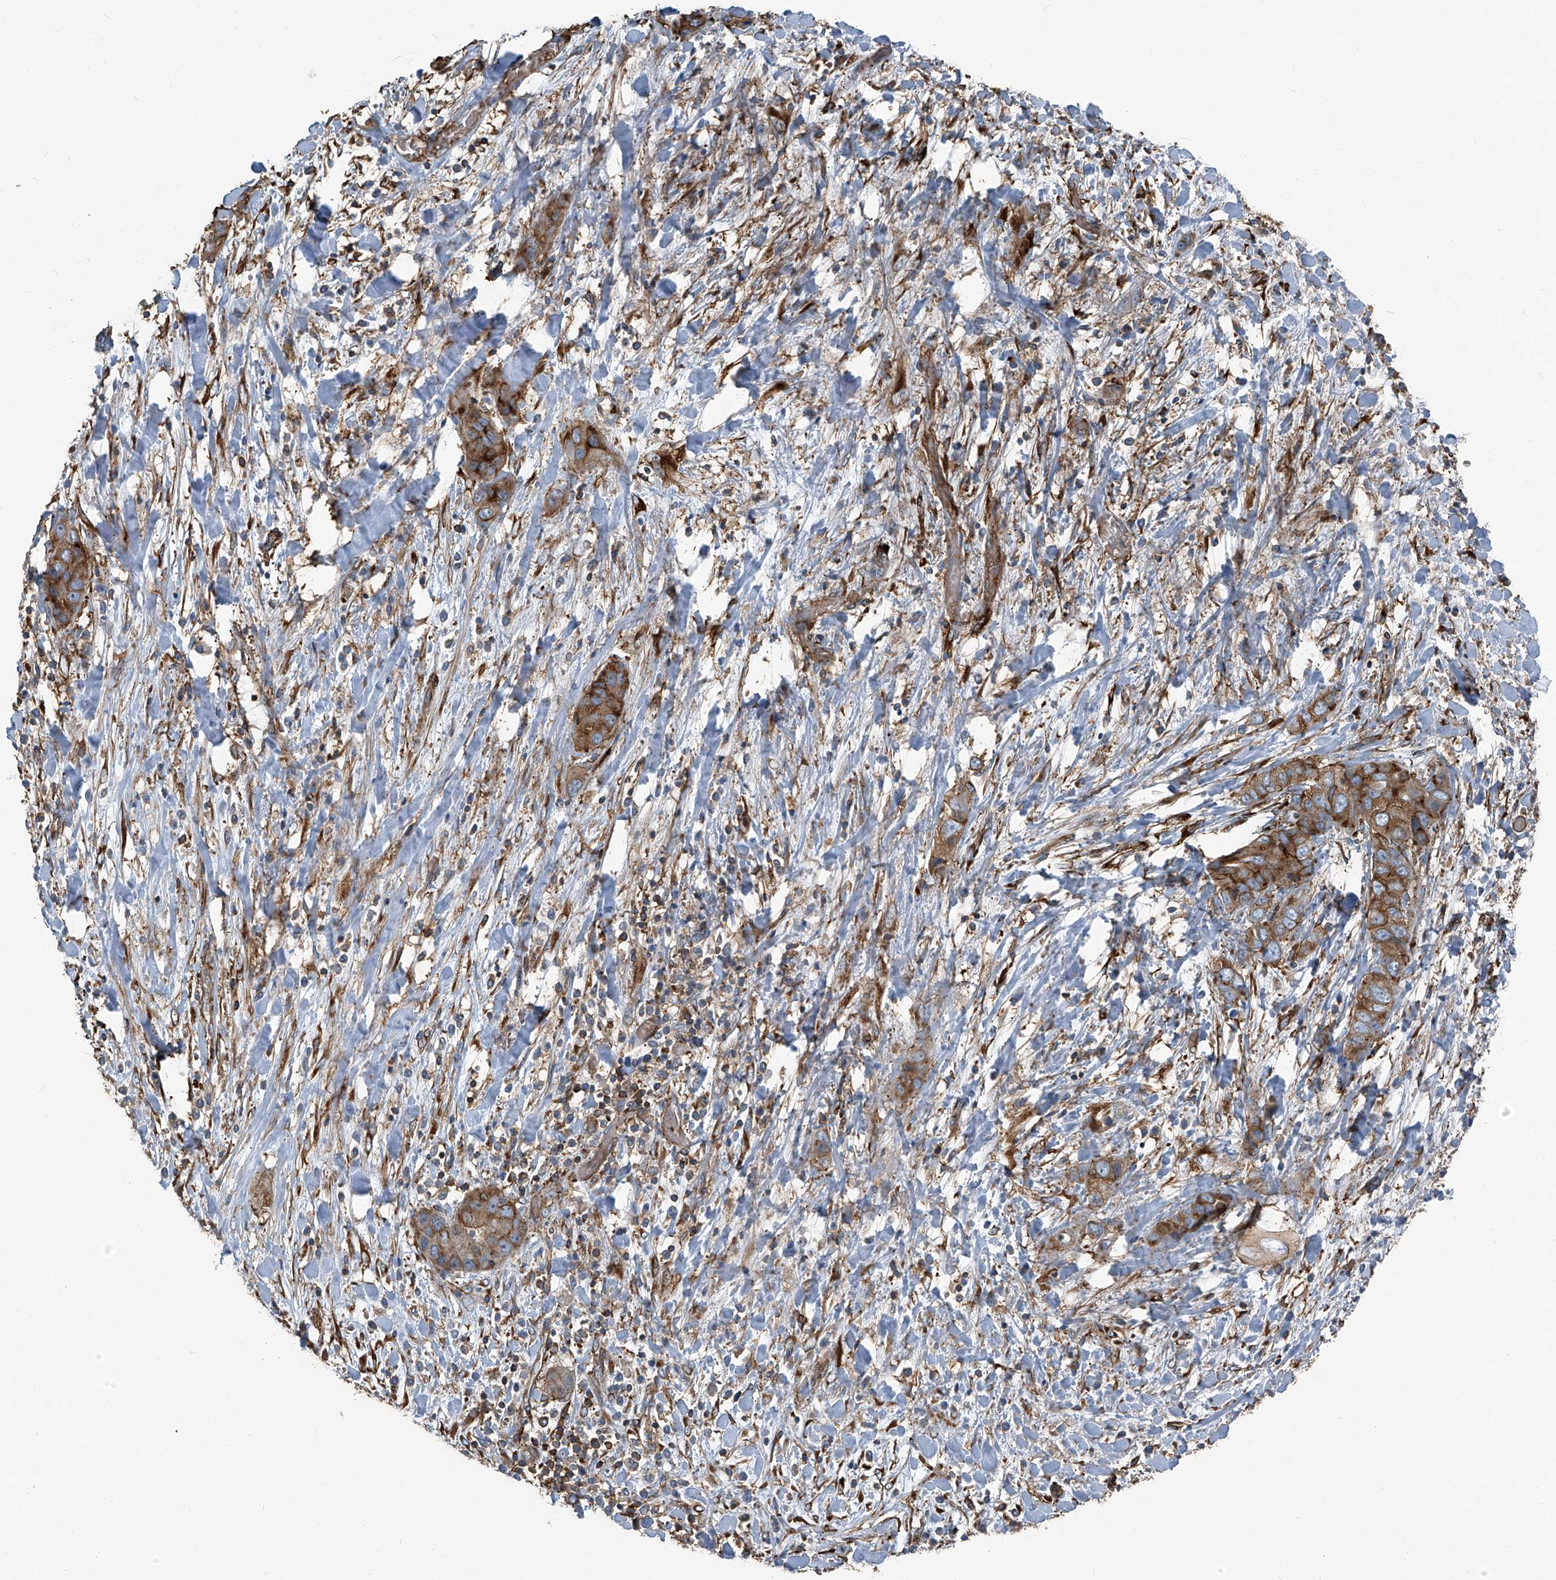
{"staining": {"intensity": "moderate", "quantity": ">75%", "location": "cytoplasmic/membranous"}, "tissue": "liver cancer", "cell_type": "Tumor cells", "image_type": "cancer", "snomed": [{"axis": "morphology", "description": "Cholangiocarcinoma"}, {"axis": "topography", "description": "Liver"}], "caption": "DAB immunohistochemical staining of liver cholangiocarcinoma exhibits moderate cytoplasmic/membranous protein expression in about >75% of tumor cells.", "gene": "SEPTIN7", "patient": {"sex": "female", "age": 52}}